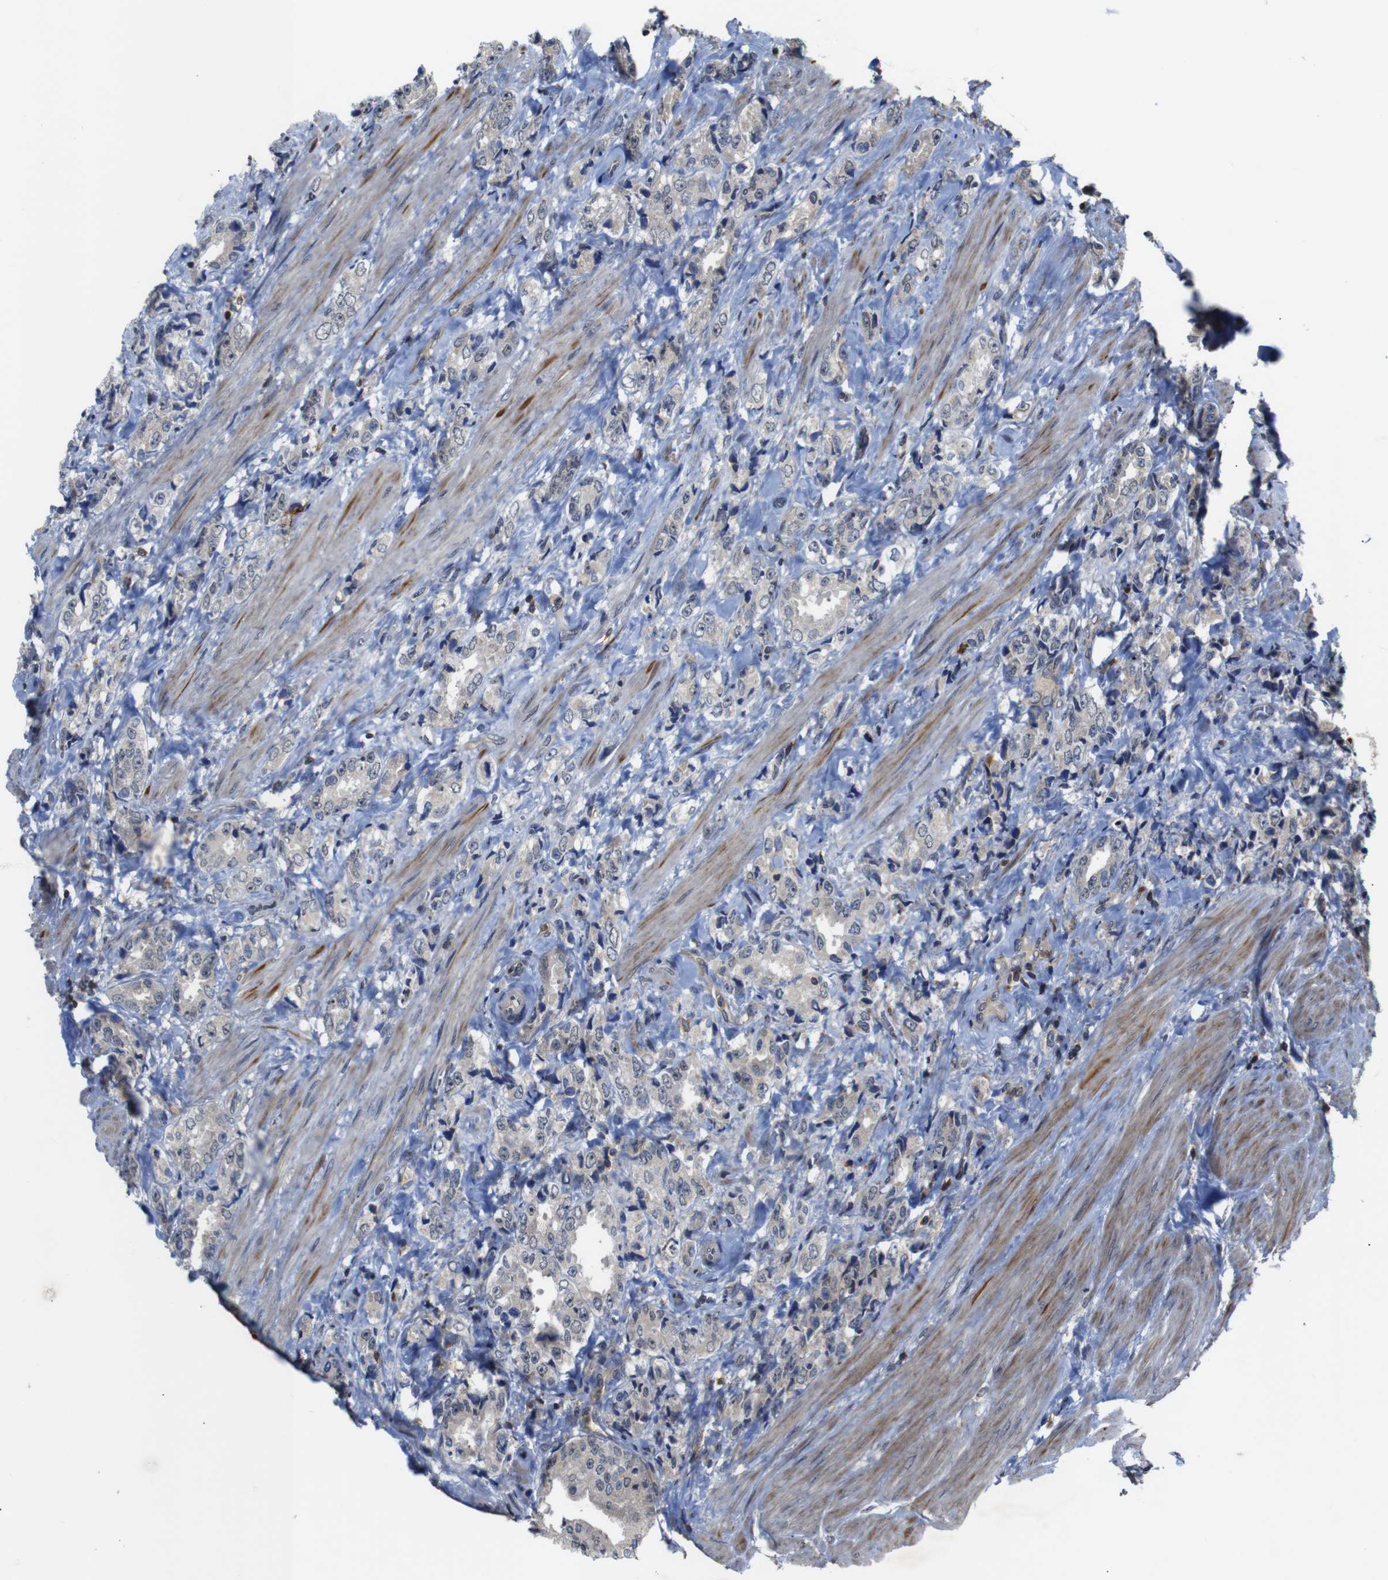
{"staining": {"intensity": "weak", "quantity": "<25%", "location": "cytoplasmic/membranous"}, "tissue": "prostate cancer", "cell_type": "Tumor cells", "image_type": "cancer", "snomed": [{"axis": "morphology", "description": "Adenocarcinoma, High grade"}, {"axis": "topography", "description": "Prostate"}], "caption": "The IHC histopathology image has no significant positivity in tumor cells of high-grade adenocarcinoma (prostate) tissue.", "gene": "BRWD3", "patient": {"sex": "male", "age": 61}}